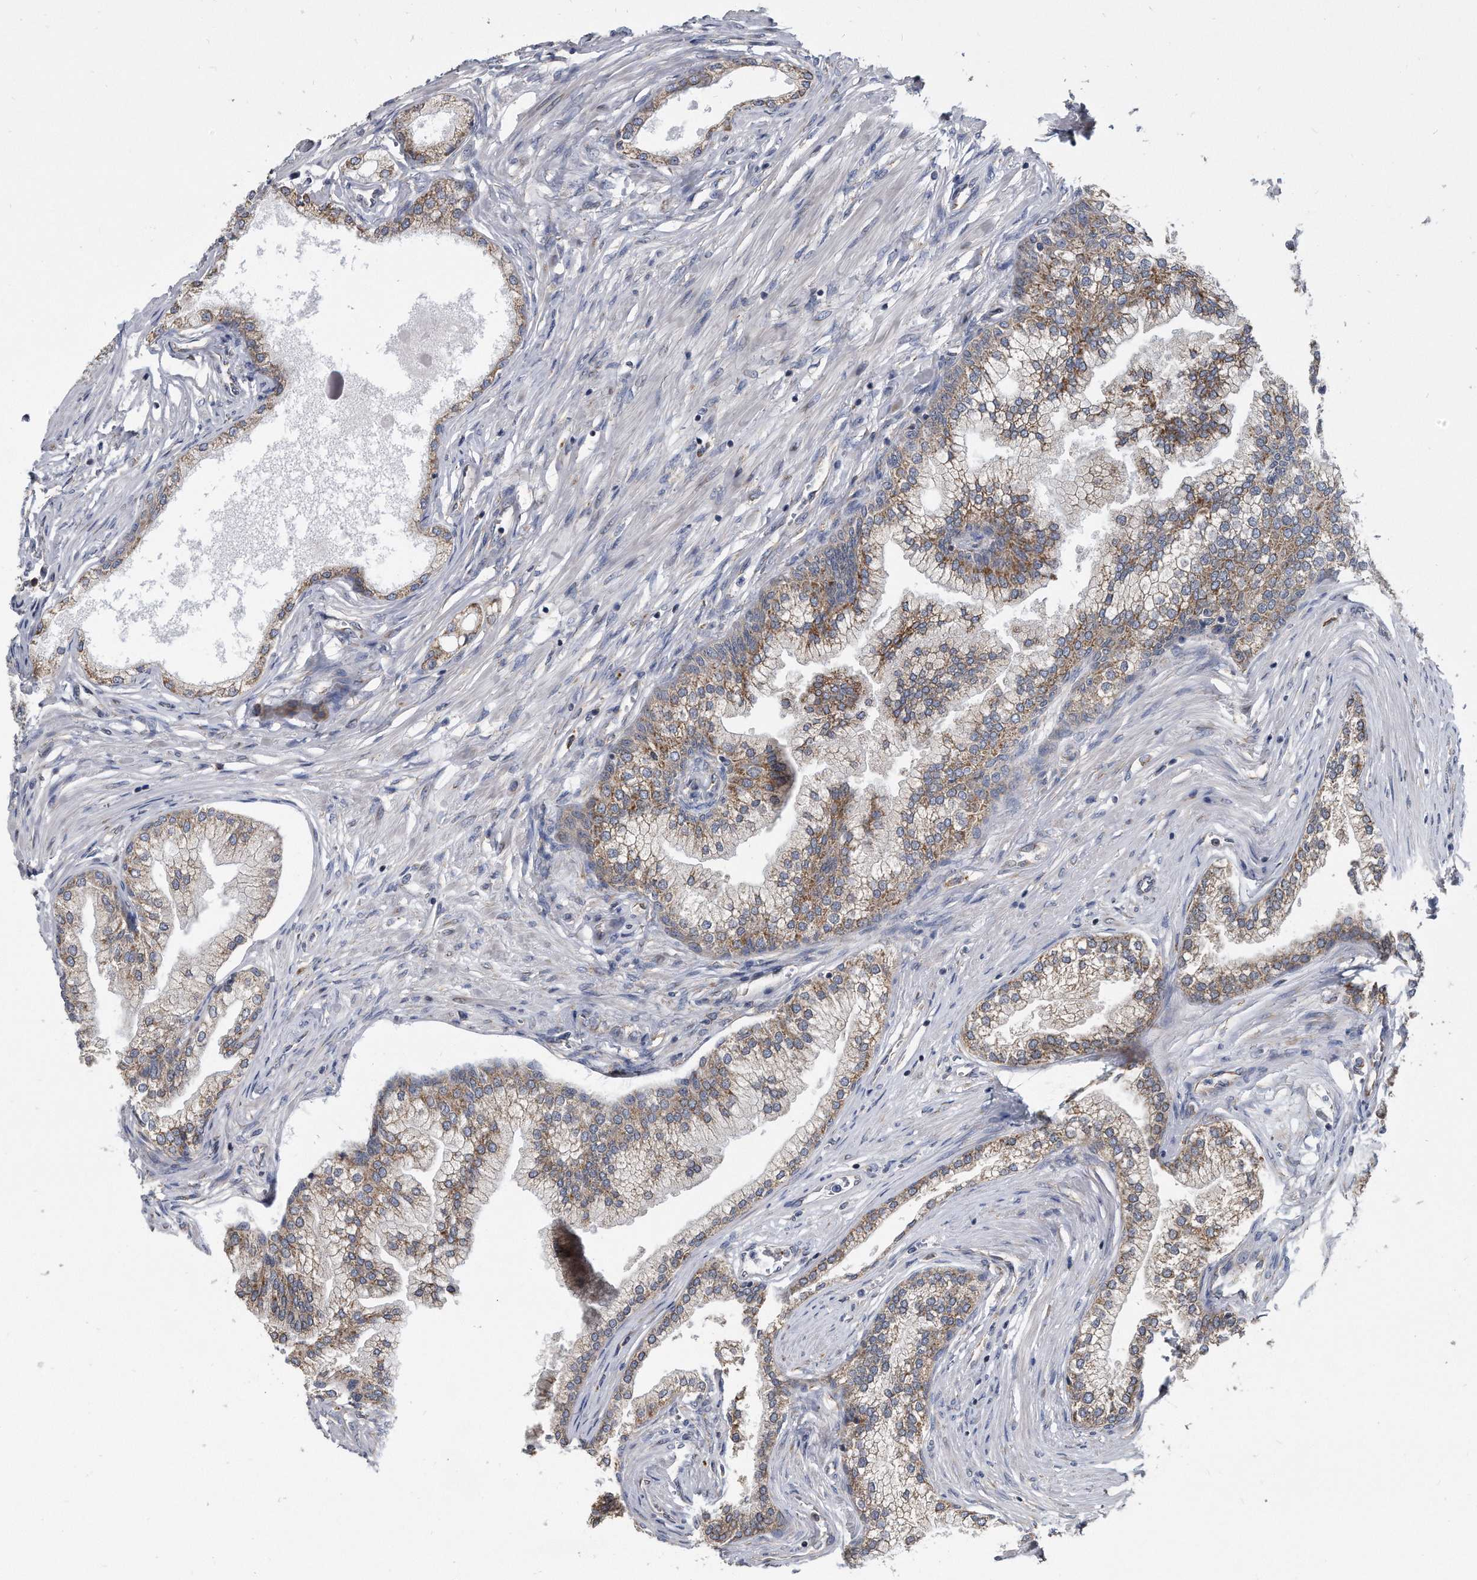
{"staining": {"intensity": "moderate", "quantity": ">75%", "location": "cytoplasmic/membranous"}, "tissue": "prostate", "cell_type": "Glandular cells", "image_type": "normal", "snomed": [{"axis": "morphology", "description": "Normal tissue, NOS"}, {"axis": "morphology", "description": "Urothelial carcinoma, Low grade"}, {"axis": "topography", "description": "Urinary bladder"}, {"axis": "topography", "description": "Prostate"}], "caption": "A photomicrograph of human prostate stained for a protein demonstrates moderate cytoplasmic/membranous brown staining in glandular cells.", "gene": "CCDC47", "patient": {"sex": "male", "age": 60}}